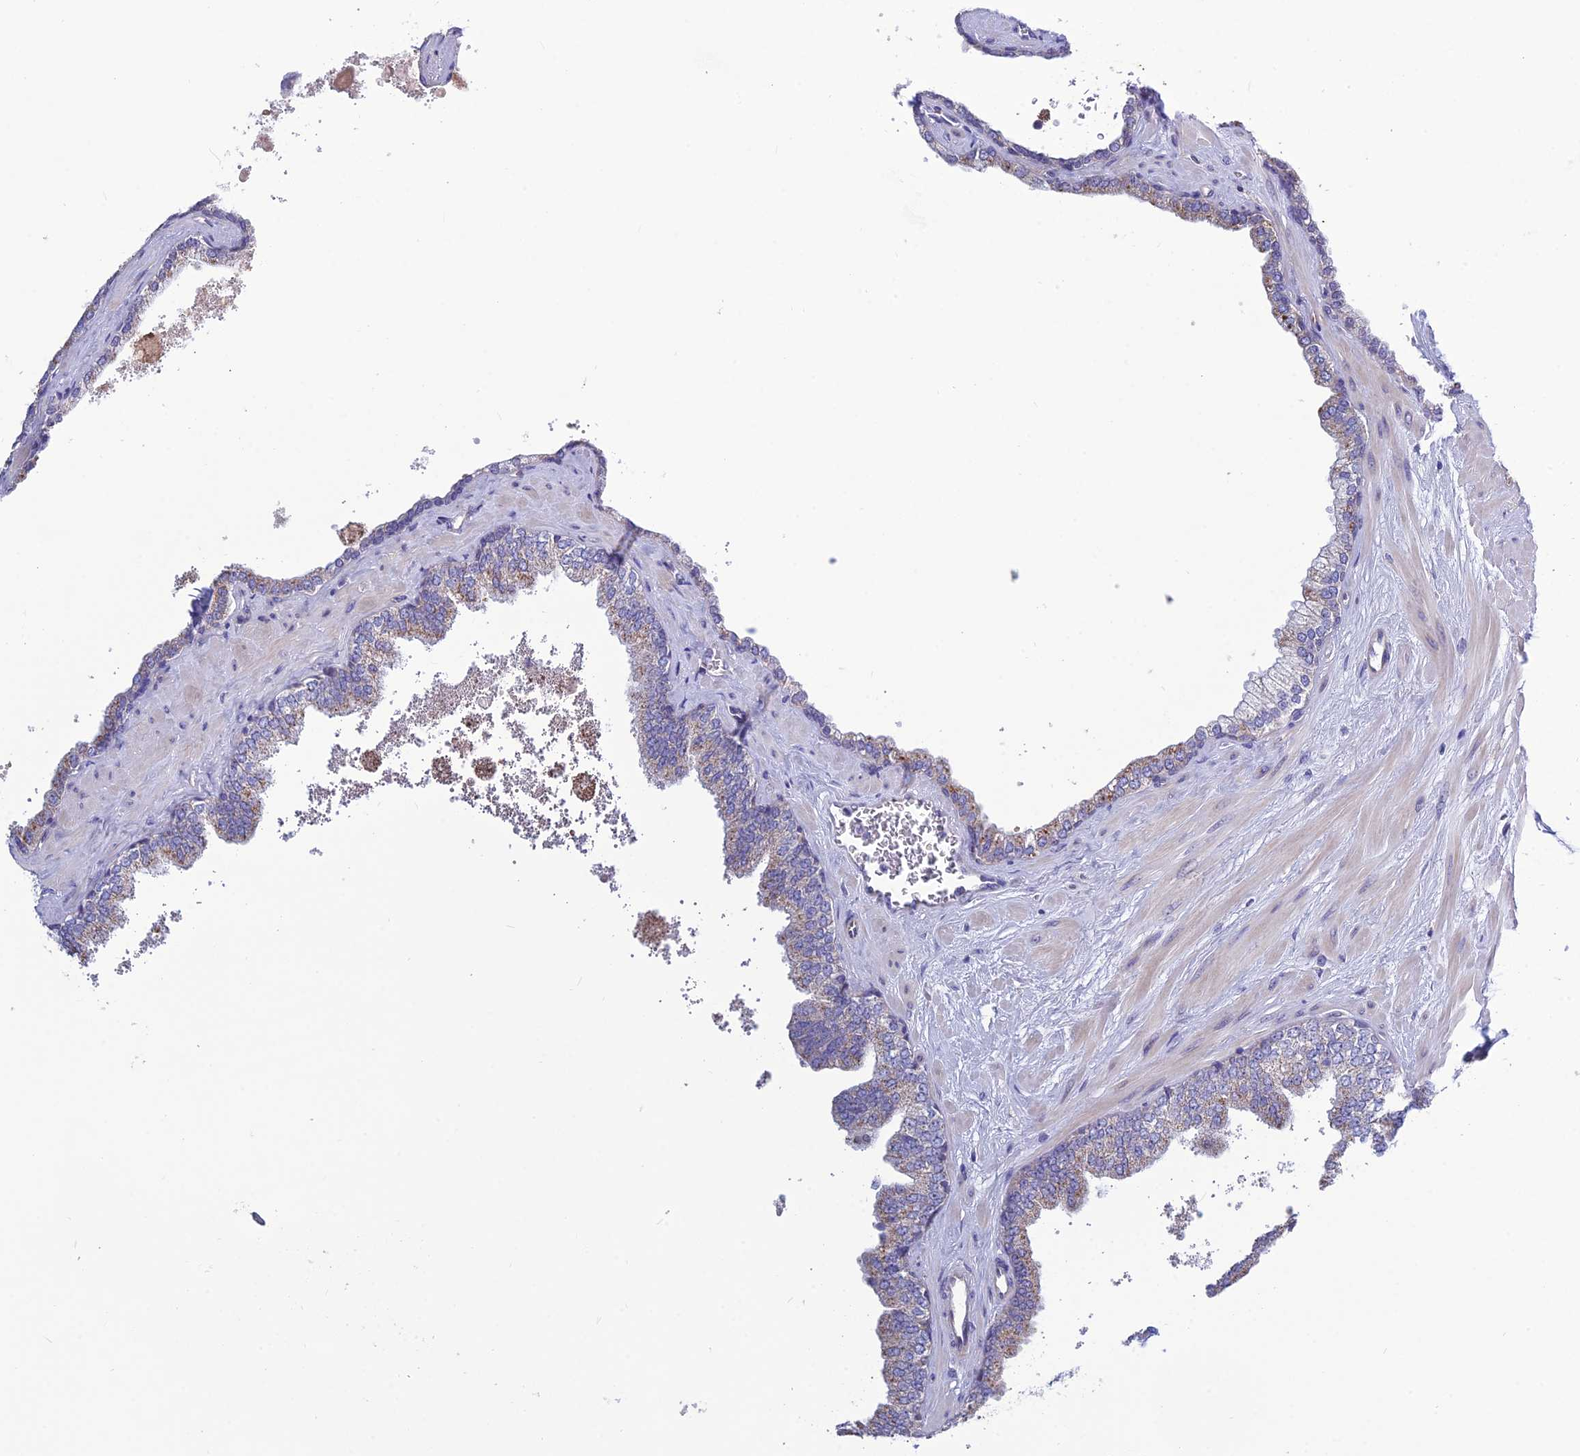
{"staining": {"intensity": "weak", "quantity": "25%-75%", "location": "cytoplasmic/membranous"}, "tissue": "prostate", "cell_type": "Glandular cells", "image_type": "normal", "snomed": [{"axis": "morphology", "description": "Normal tissue, NOS"}, {"axis": "topography", "description": "Prostate"}], "caption": "Prostate stained for a protein (brown) displays weak cytoplasmic/membranous positive expression in approximately 25%-75% of glandular cells.", "gene": "BHMT2", "patient": {"sex": "male", "age": 60}}